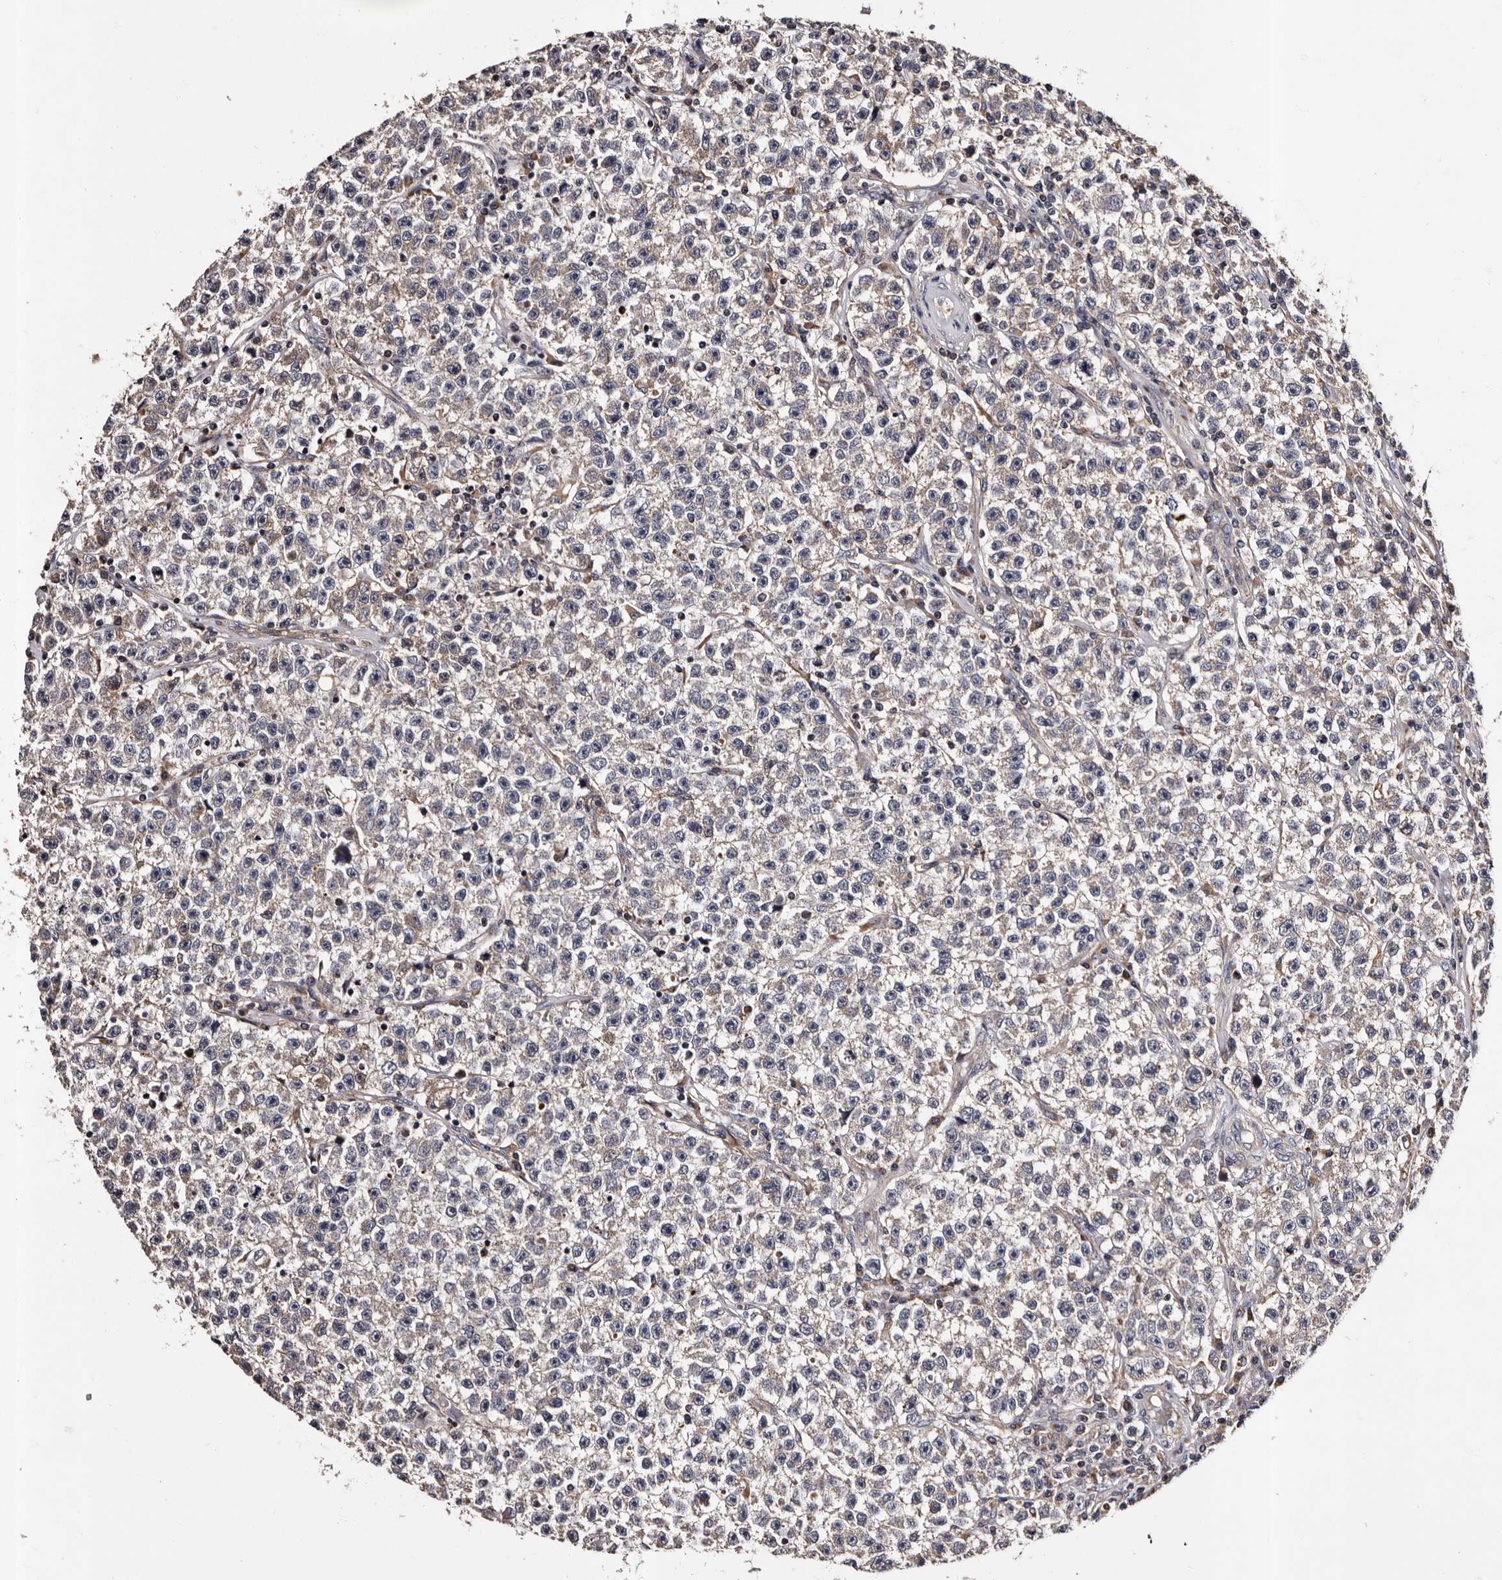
{"staining": {"intensity": "weak", "quantity": "<25%", "location": "cytoplasmic/membranous"}, "tissue": "testis cancer", "cell_type": "Tumor cells", "image_type": "cancer", "snomed": [{"axis": "morphology", "description": "Seminoma, NOS"}, {"axis": "topography", "description": "Testis"}], "caption": "Tumor cells are negative for protein expression in human testis seminoma.", "gene": "ADCK5", "patient": {"sex": "male", "age": 22}}